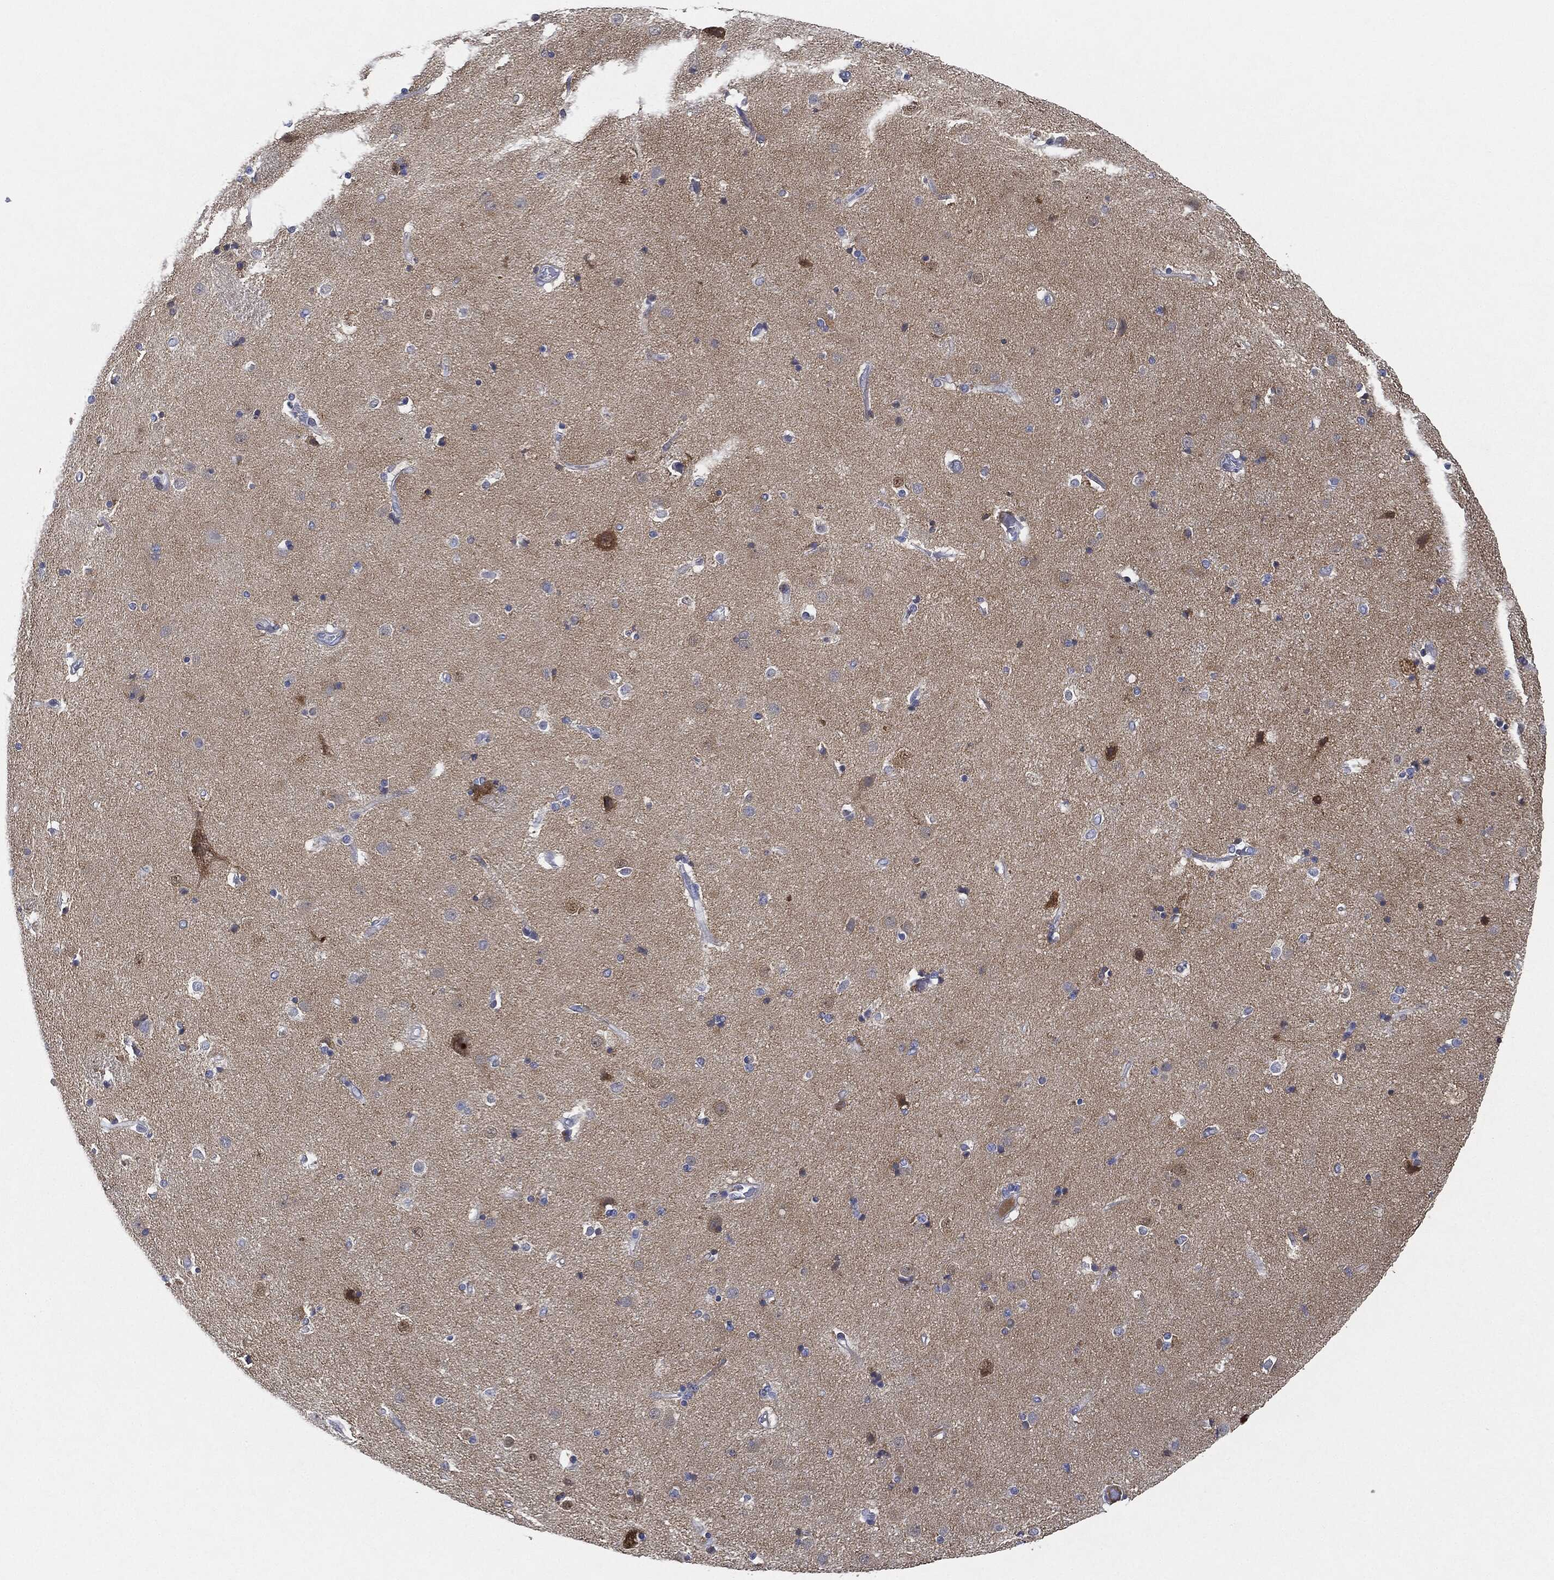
{"staining": {"intensity": "weak", "quantity": "<25%", "location": "cytoplasmic/membranous"}, "tissue": "caudate", "cell_type": "Glial cells", "image_type": "normal", "snomed": [{"axis": "morphology", "description": "Normal tissue, NOS"}, {"axis": "topography", "description": "Lateral ventricle wall"}], "caption": "High magnification brightfield microscopy of normal caudate stained with DAB (brown) and counterstained with hematoxylin (blue): glial cells show no significant expression. (Brightfield microscopy of DAB immunohistochemistry (IHC) at high magnification).", "gene": "NTRK1", "patient": {"sex": "female", "age": 71}}